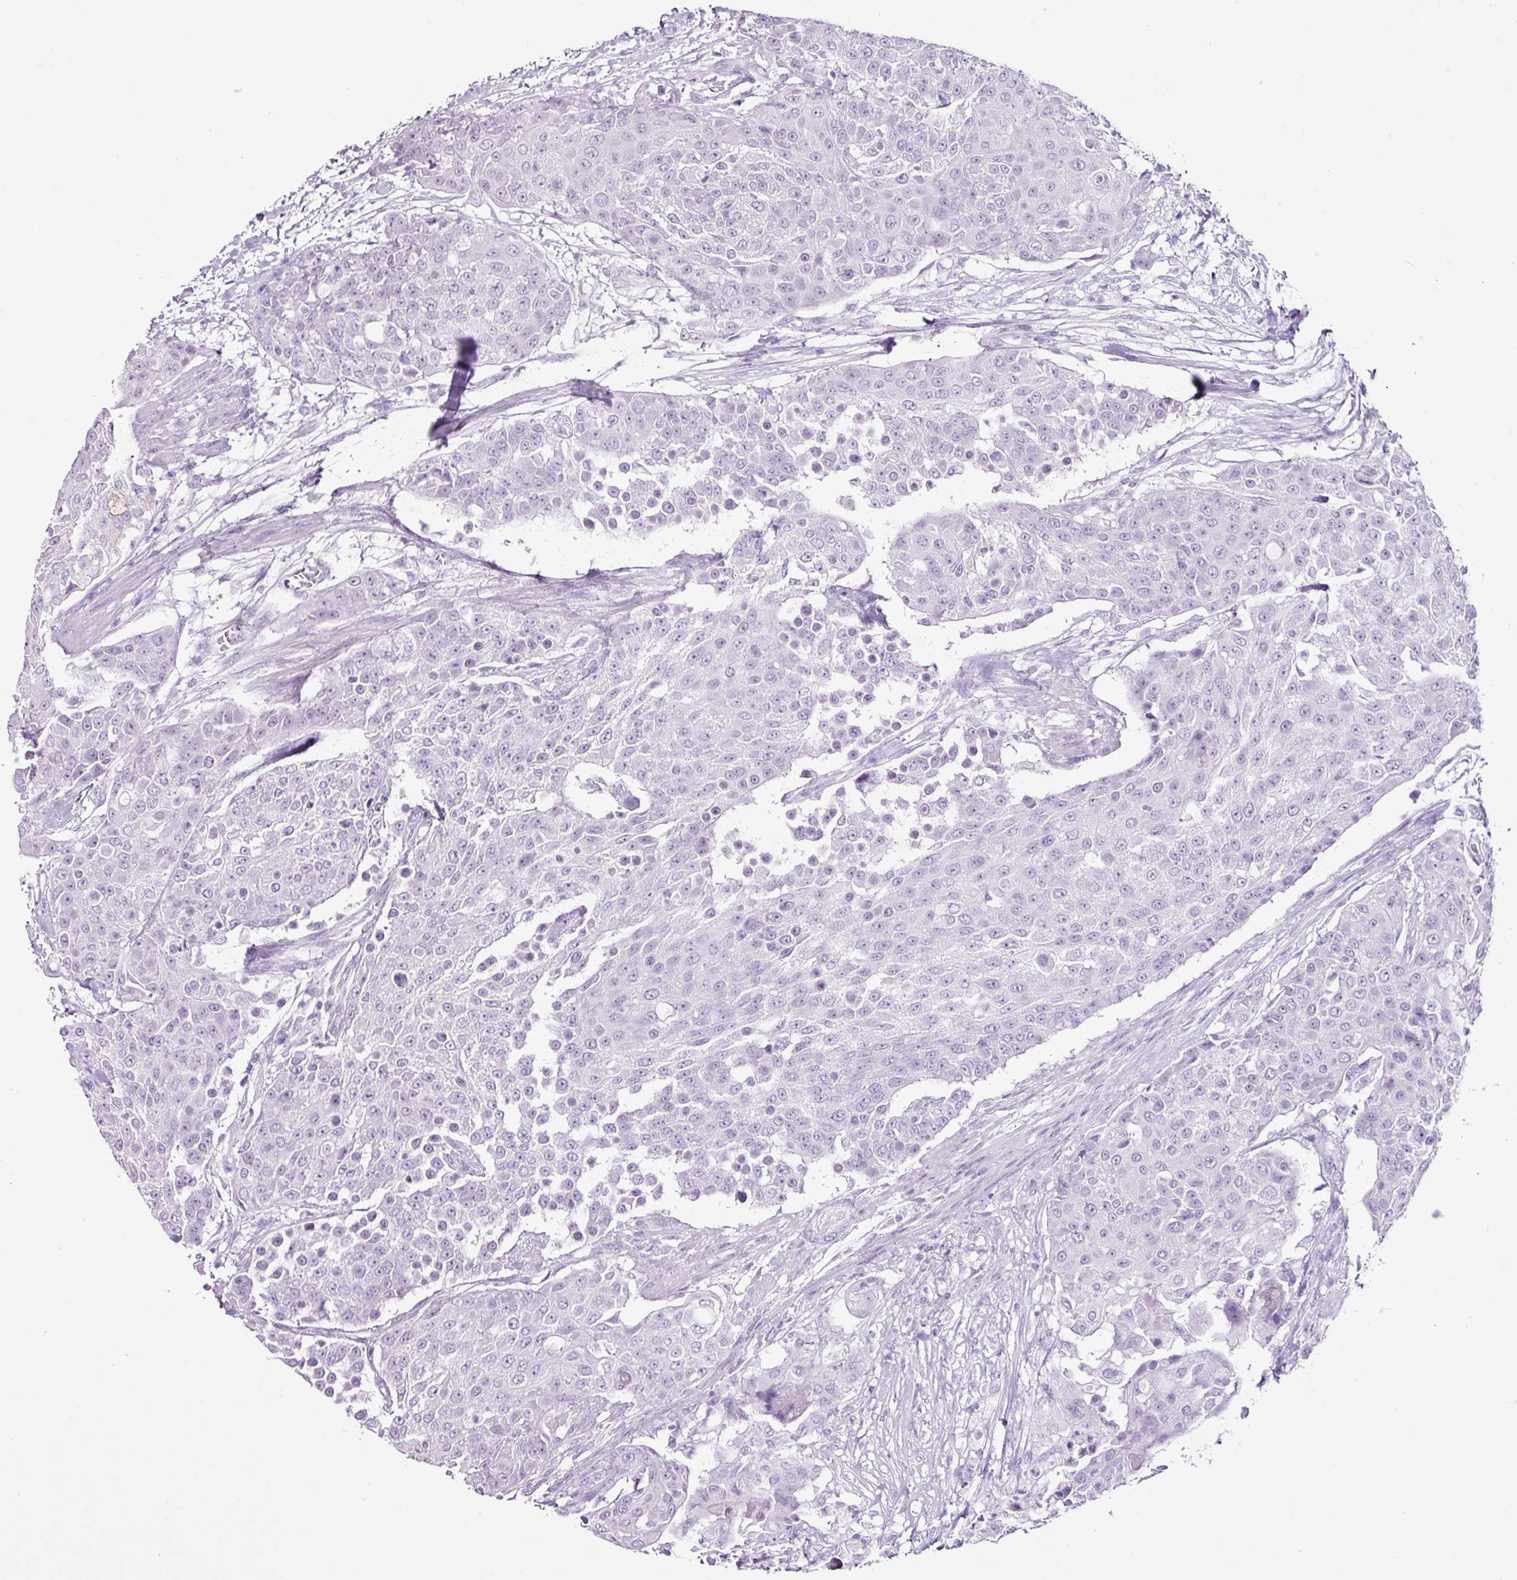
{"staining": {"intensity": "negative", "quantity": "none", "location": "none"}, "tissue": "urothelial cancer", "cell_type": "Tumor cells", "image_type": "cancer", "snomed": [{"axis": "morphology", "description": "Urothelial carcinoma, High grade"}, {"axis": "topography", "description": "Urinary bladder"}], "caption": "Human urothelial cancer stained for a protein using IHC demonstrates no expression in tumor cells.", "gene": "PGR", "patient": {"sex": "female", "age": 63}}